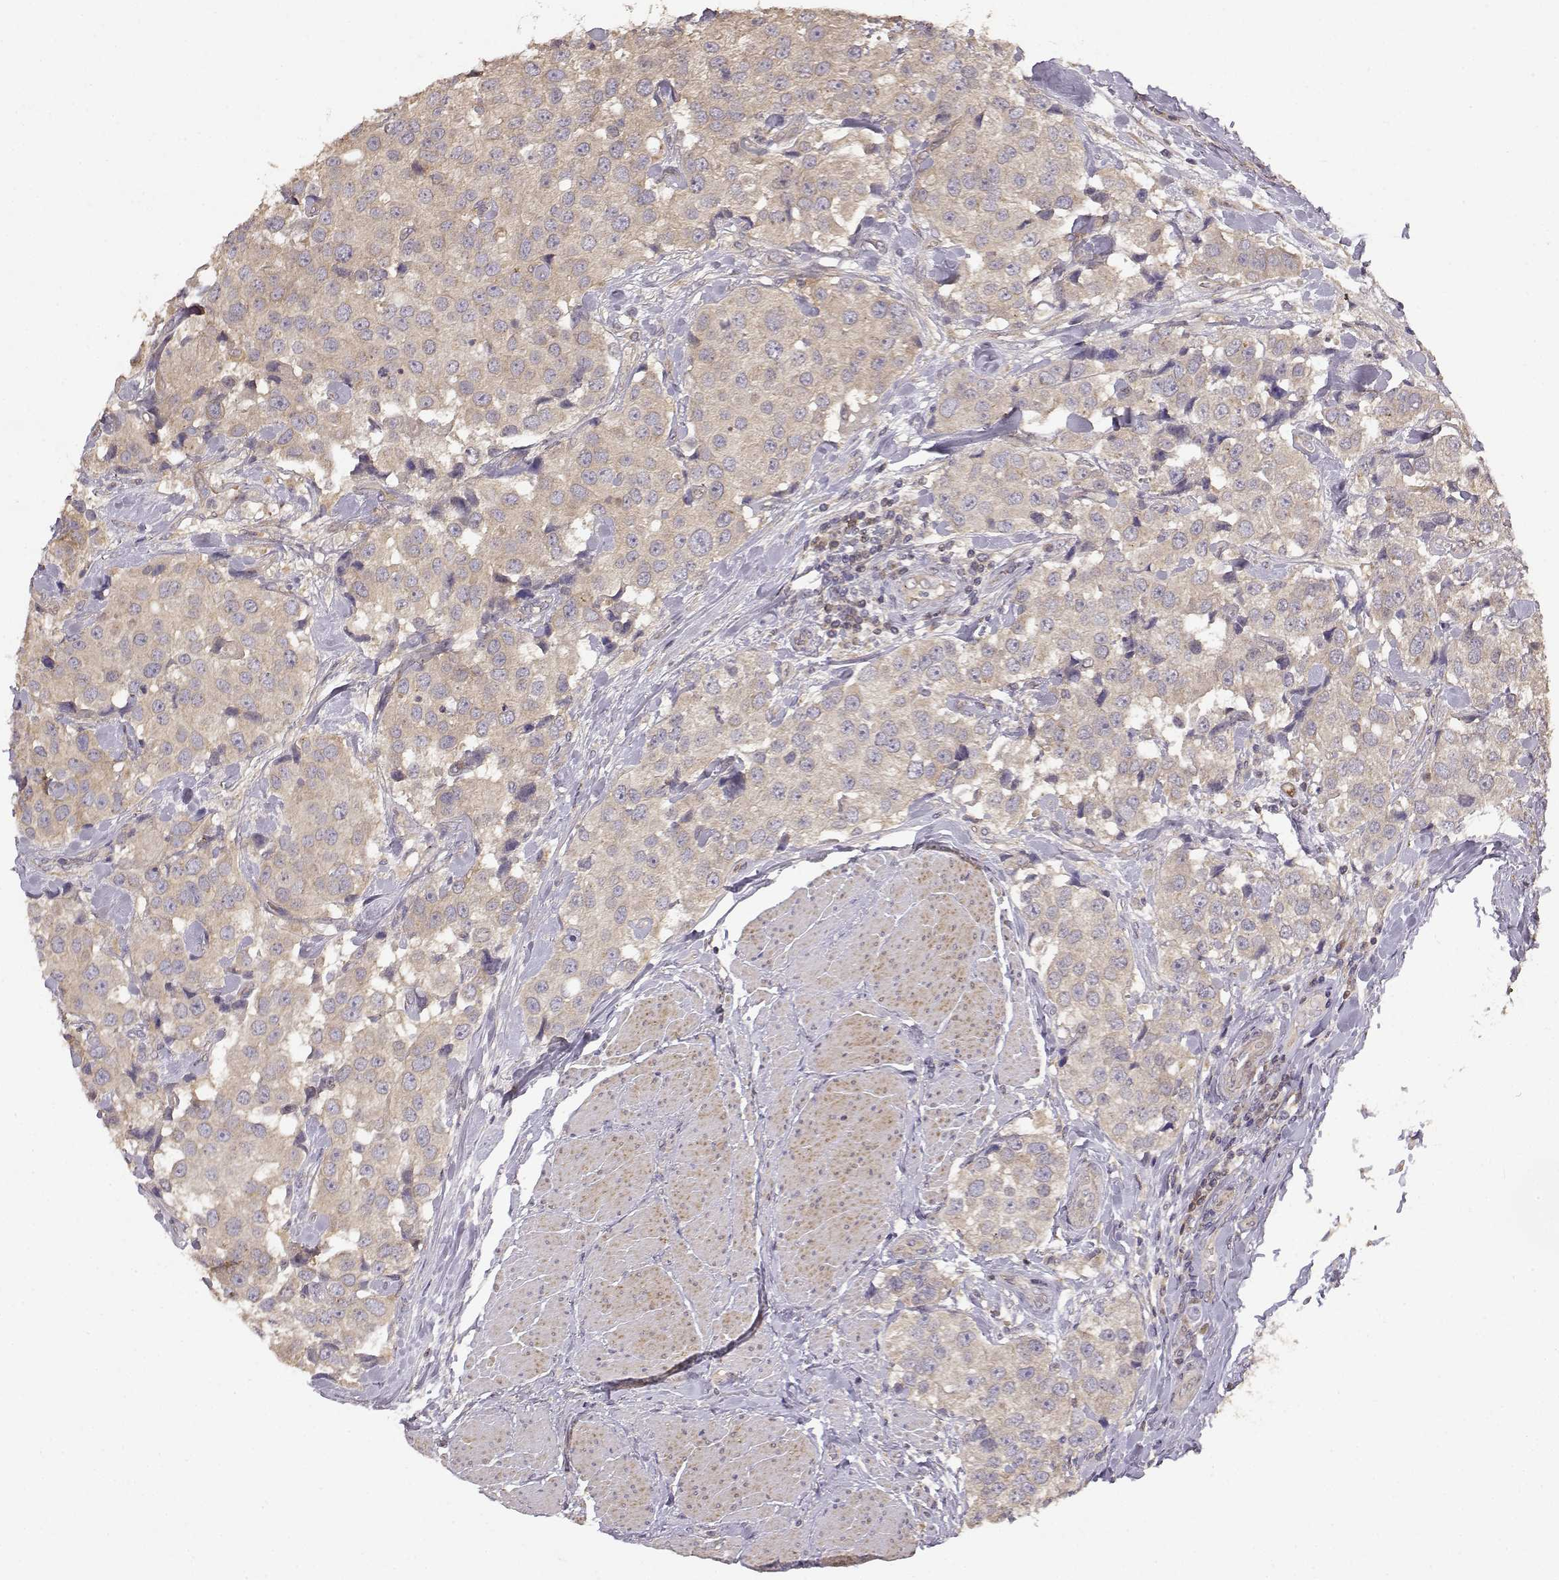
{"staining": {"intensity": "weak", "quantity": ">75%", "location": "cytoplasmic/membranous"}, "tissue": "urothelial cancer", "cell_type": "Tumor cells", "image_type": "cancer", "snomed": [{"axis": "morphology", "description": "Urothelial carcinoma, High grade"}, {"axis": "topography", "description": "Urinary bladder"}], "caption": "Protein staining of high-grade urothelial carcinoma tissue reveals weak cytoplasmic/membranous staining in approximately >75% of tumor cells. (IHC, brightfield microscopy, high magnification).", "gene": "CRIM1", "patient": {"sex": "female", "age": 64}}